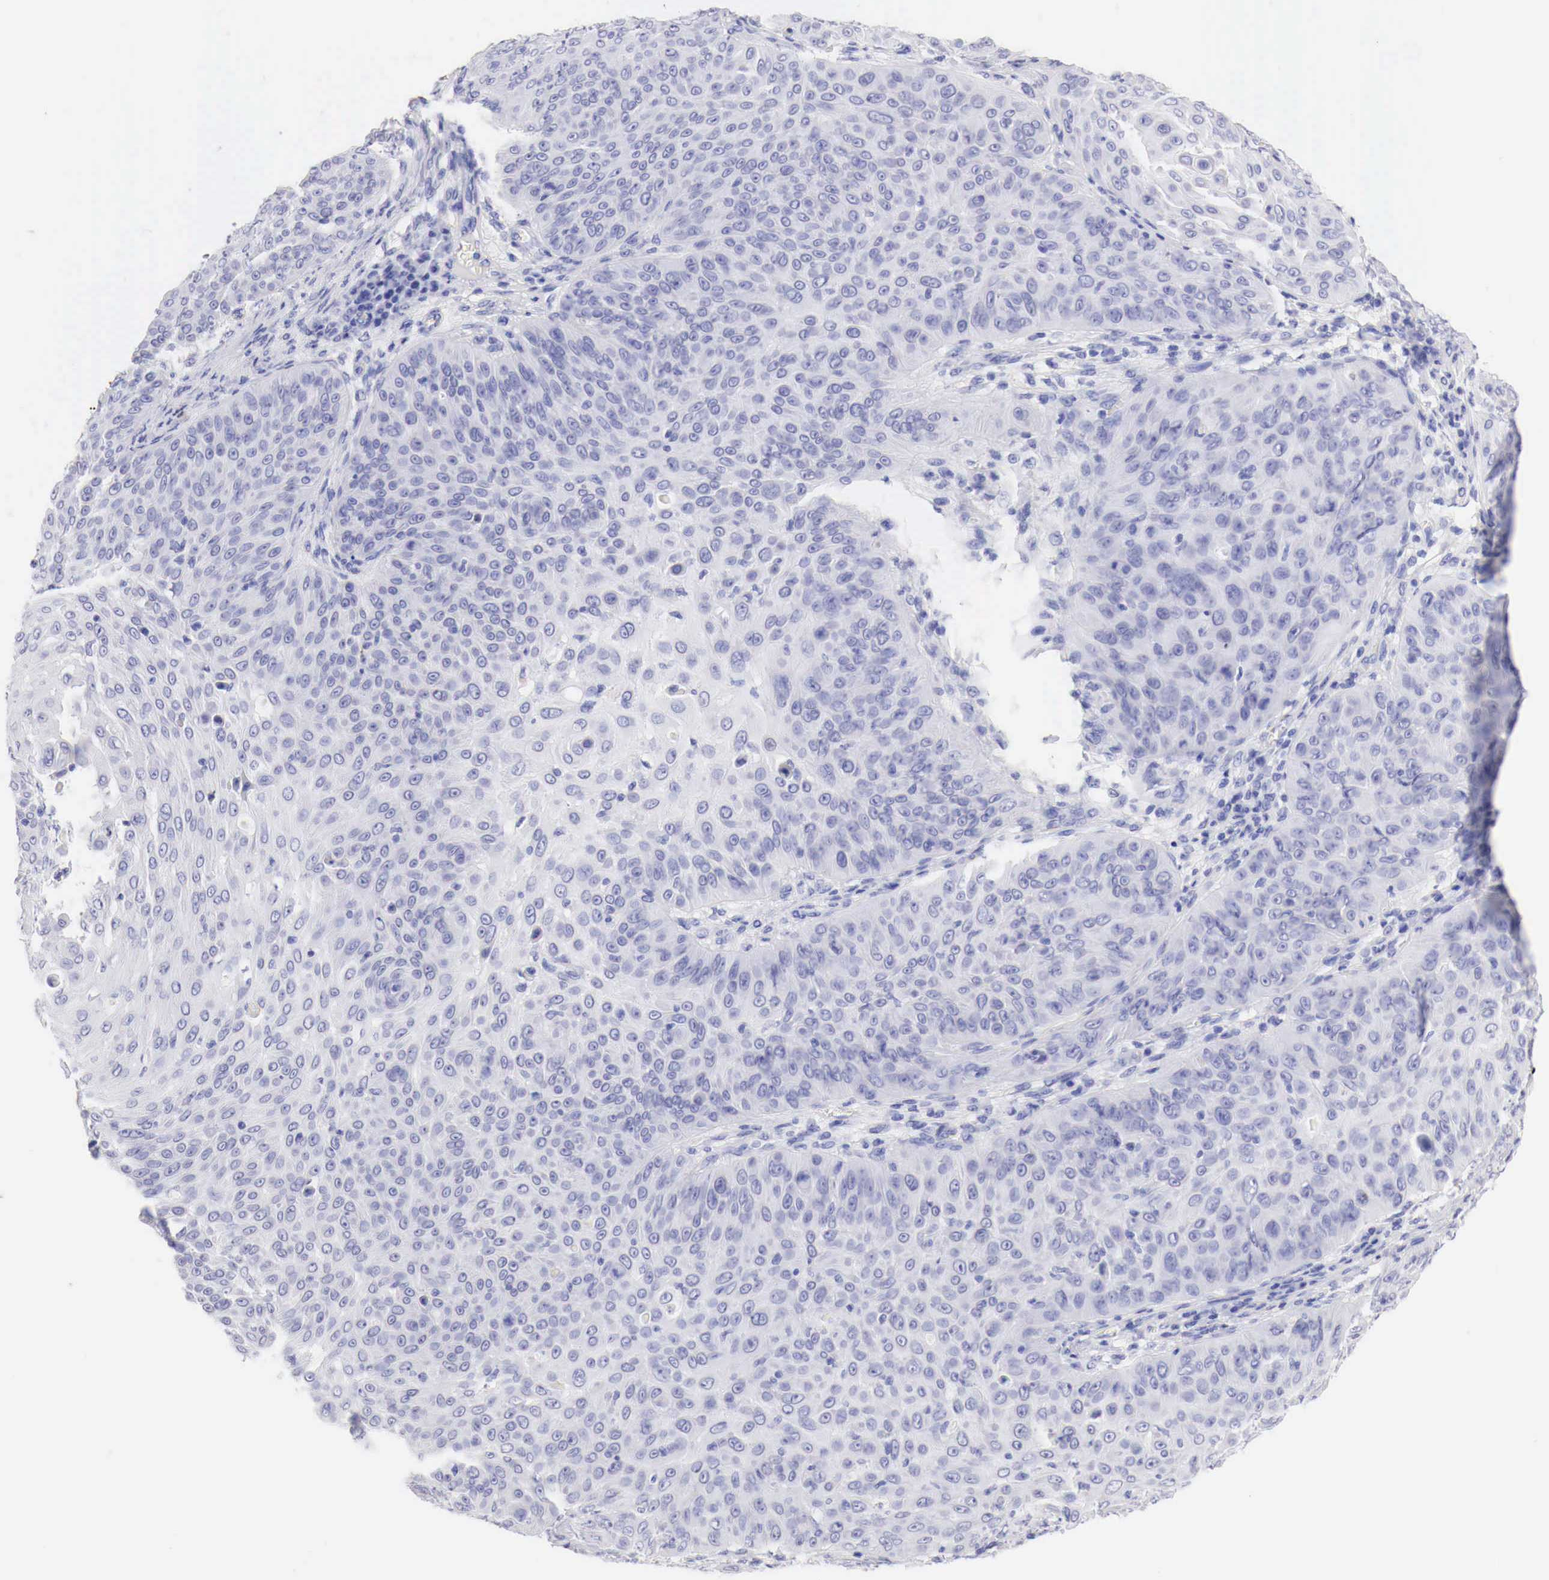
{"staining": {"intensity": "negative", "quantity": "none", "location": "none"}, "tissue": "skin cancer", "cell_type": "Tumor cells", "image_type": "cancer", "snomed": [{"axis": "morphology", "description": "Squamous cell carcinoma, NOS"}, {"axis": "topography", "description": "Skin"}], "caption": "A high-resolution image shows immunohistochemistry staining of squamous cell carcinoma (skin), which exhibits no significant positivity in tumor cells.", "gene": "TYR", "patient": {"sex": "male", "age": 82}}